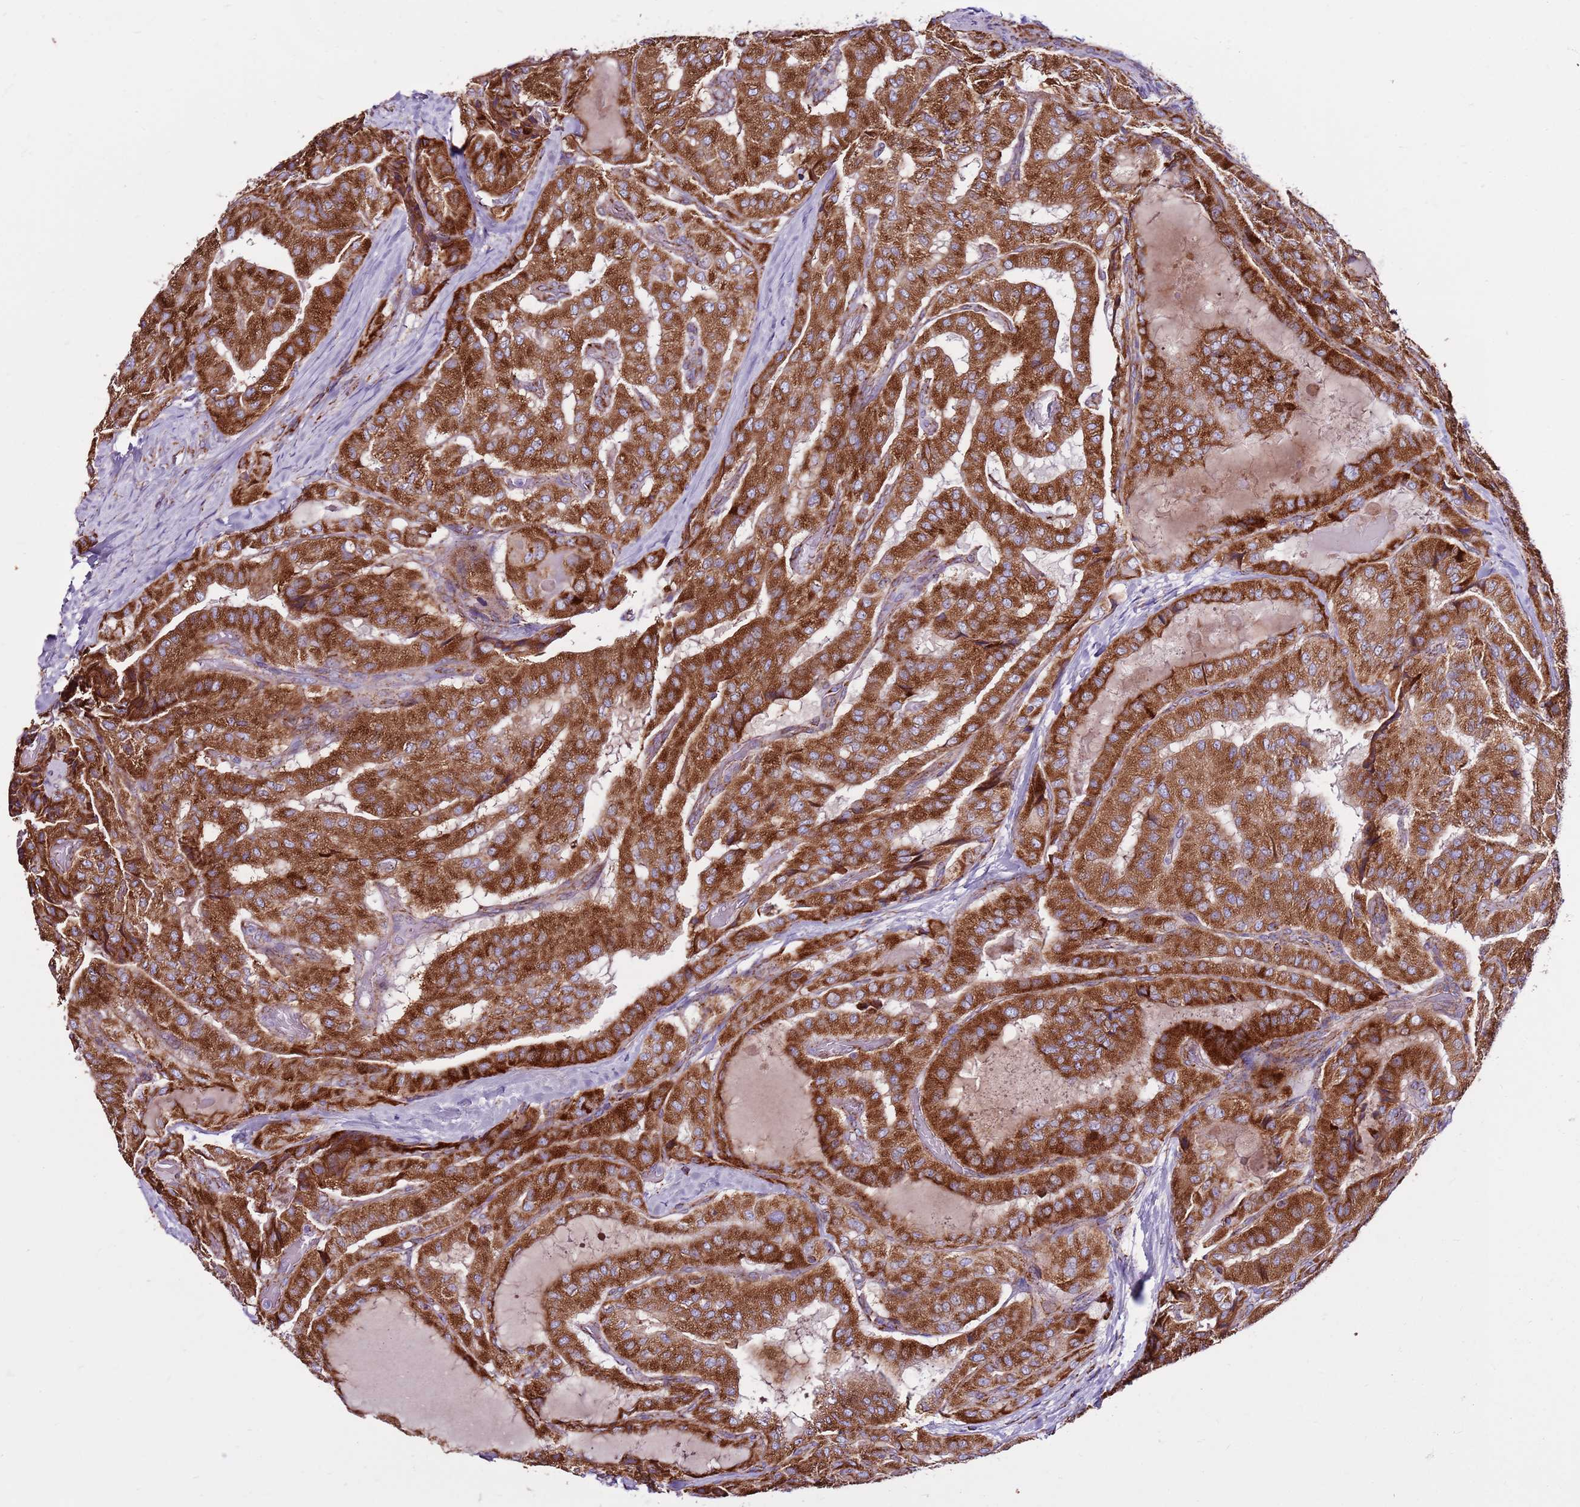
{"staining": {"intensity": "strong", "quantity": ">75%", "location": "cytoplasmic/membranous"}, "tissue": "thyroid cancer", "cell_type": "Tumor cells", "image_type": "cancer", "snomed": [{"axis": "morphology", "description": "Normal tissue, NOS"}, {"axis": "morphology", "description": "Papillary adenocarcinoma, NOS"}, {"axis": "topography", "description": "Thyroid gland"}], "caption": "Immunohistochemistry histopathology image of thyroid cancer stained for a protein (brown), which reveals high levels of strong cytoplasmic/membranous staining in about >75% of tumor cells.", "gene": "HECTD4", "patient": {"sex": "female", "age": 59}}